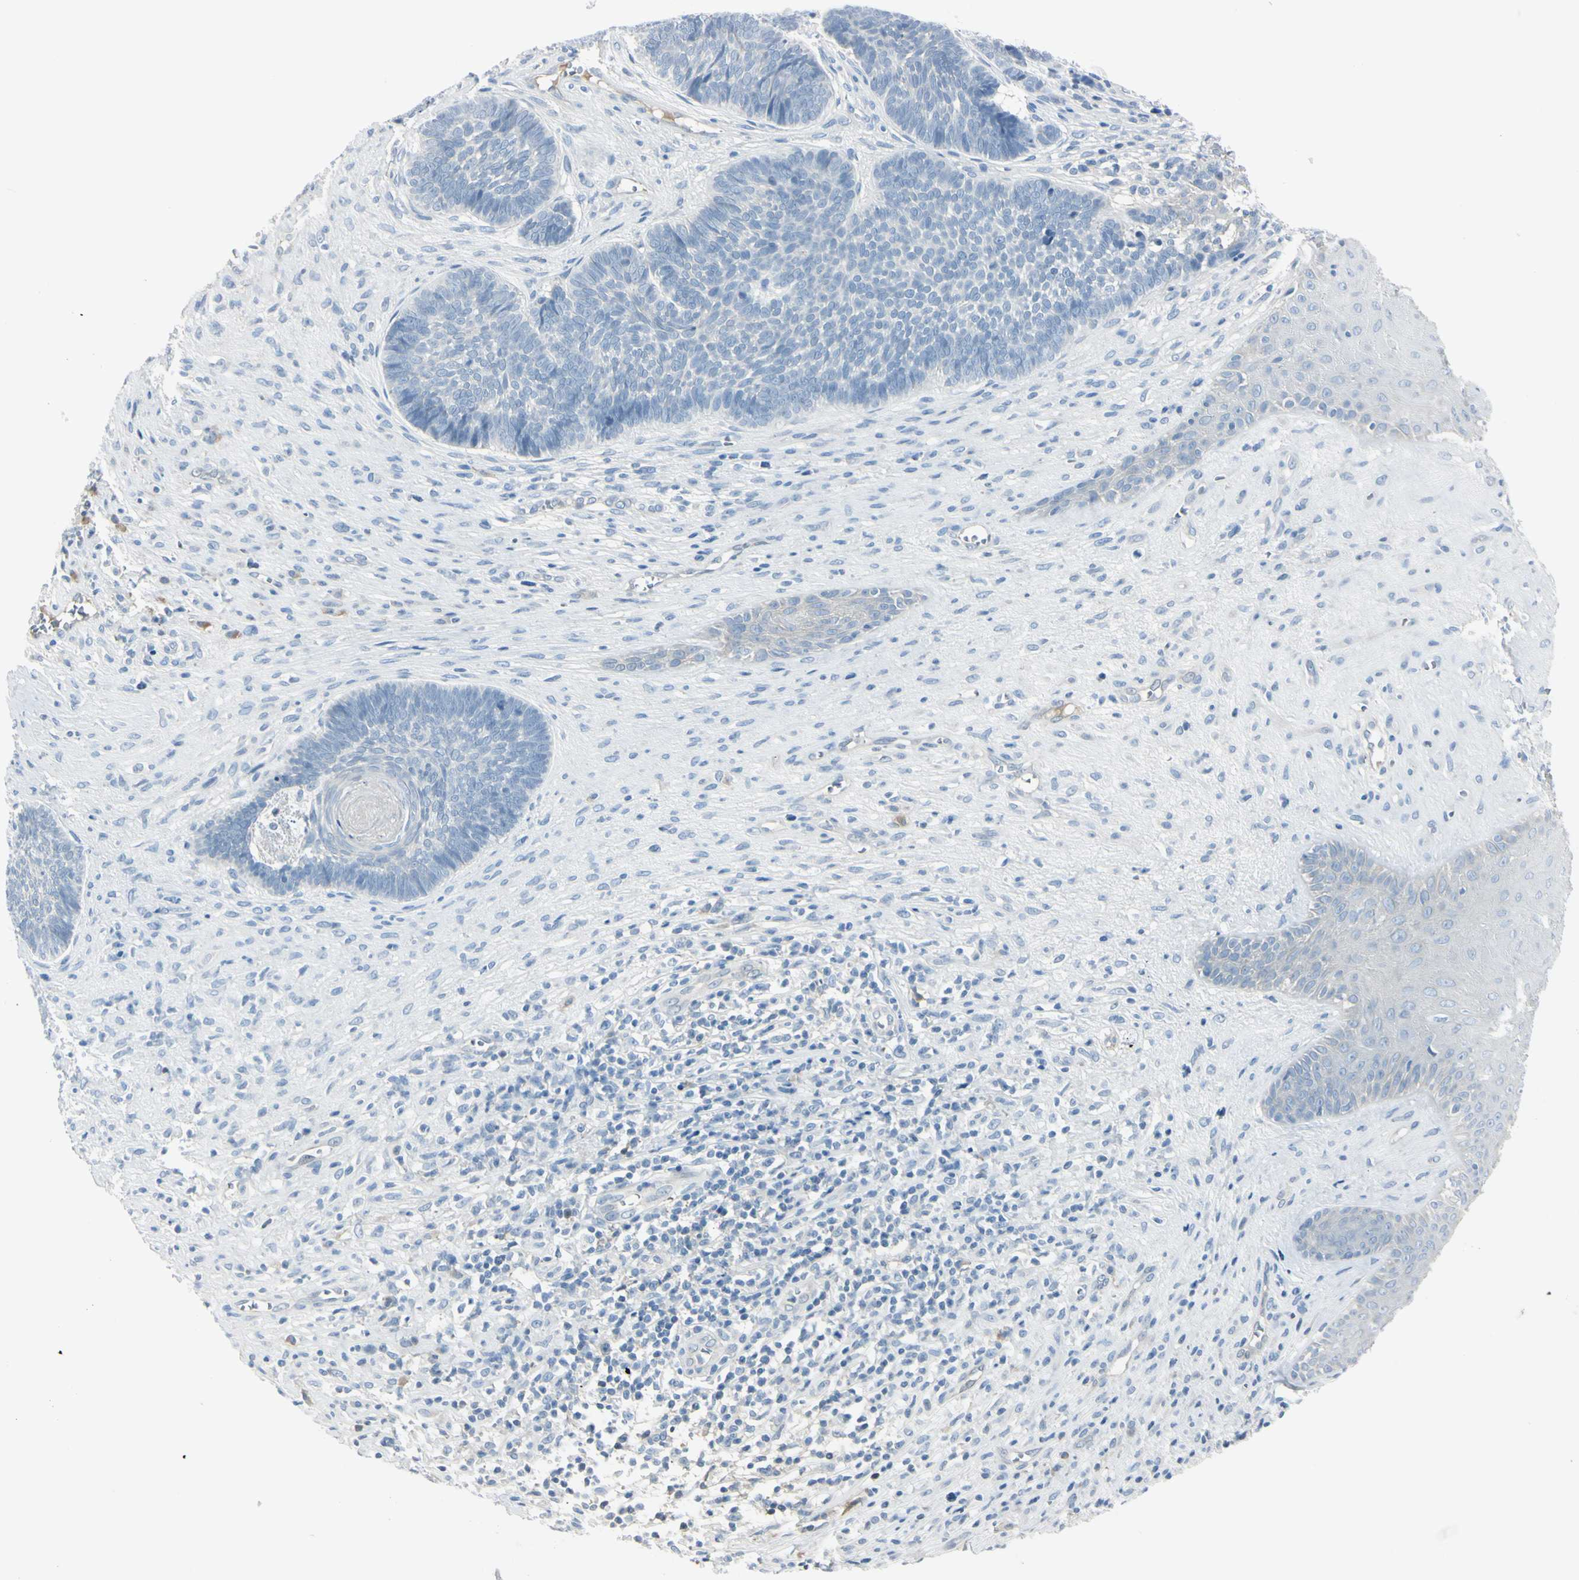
{"staining": {"intensity": "negative", "quantity": "none", "location": "none"}, "tissue": "skin cancer", "cell_type": "Tumor cells", "image_type": "cancer", "snomed": [{"axis": "morphology", "description": "Basal cell carcinoma"}, {"axis": "topography", "description": "Skin"}], "caption": "Immunohistochemistry micrograph of neoplastic tissue: skin basal cell carcinoma stained with DAB exhibits no significant protein expression in tumor cells.", "gene": "ASB9", "patient": {"sex": "male", "age": 84}}